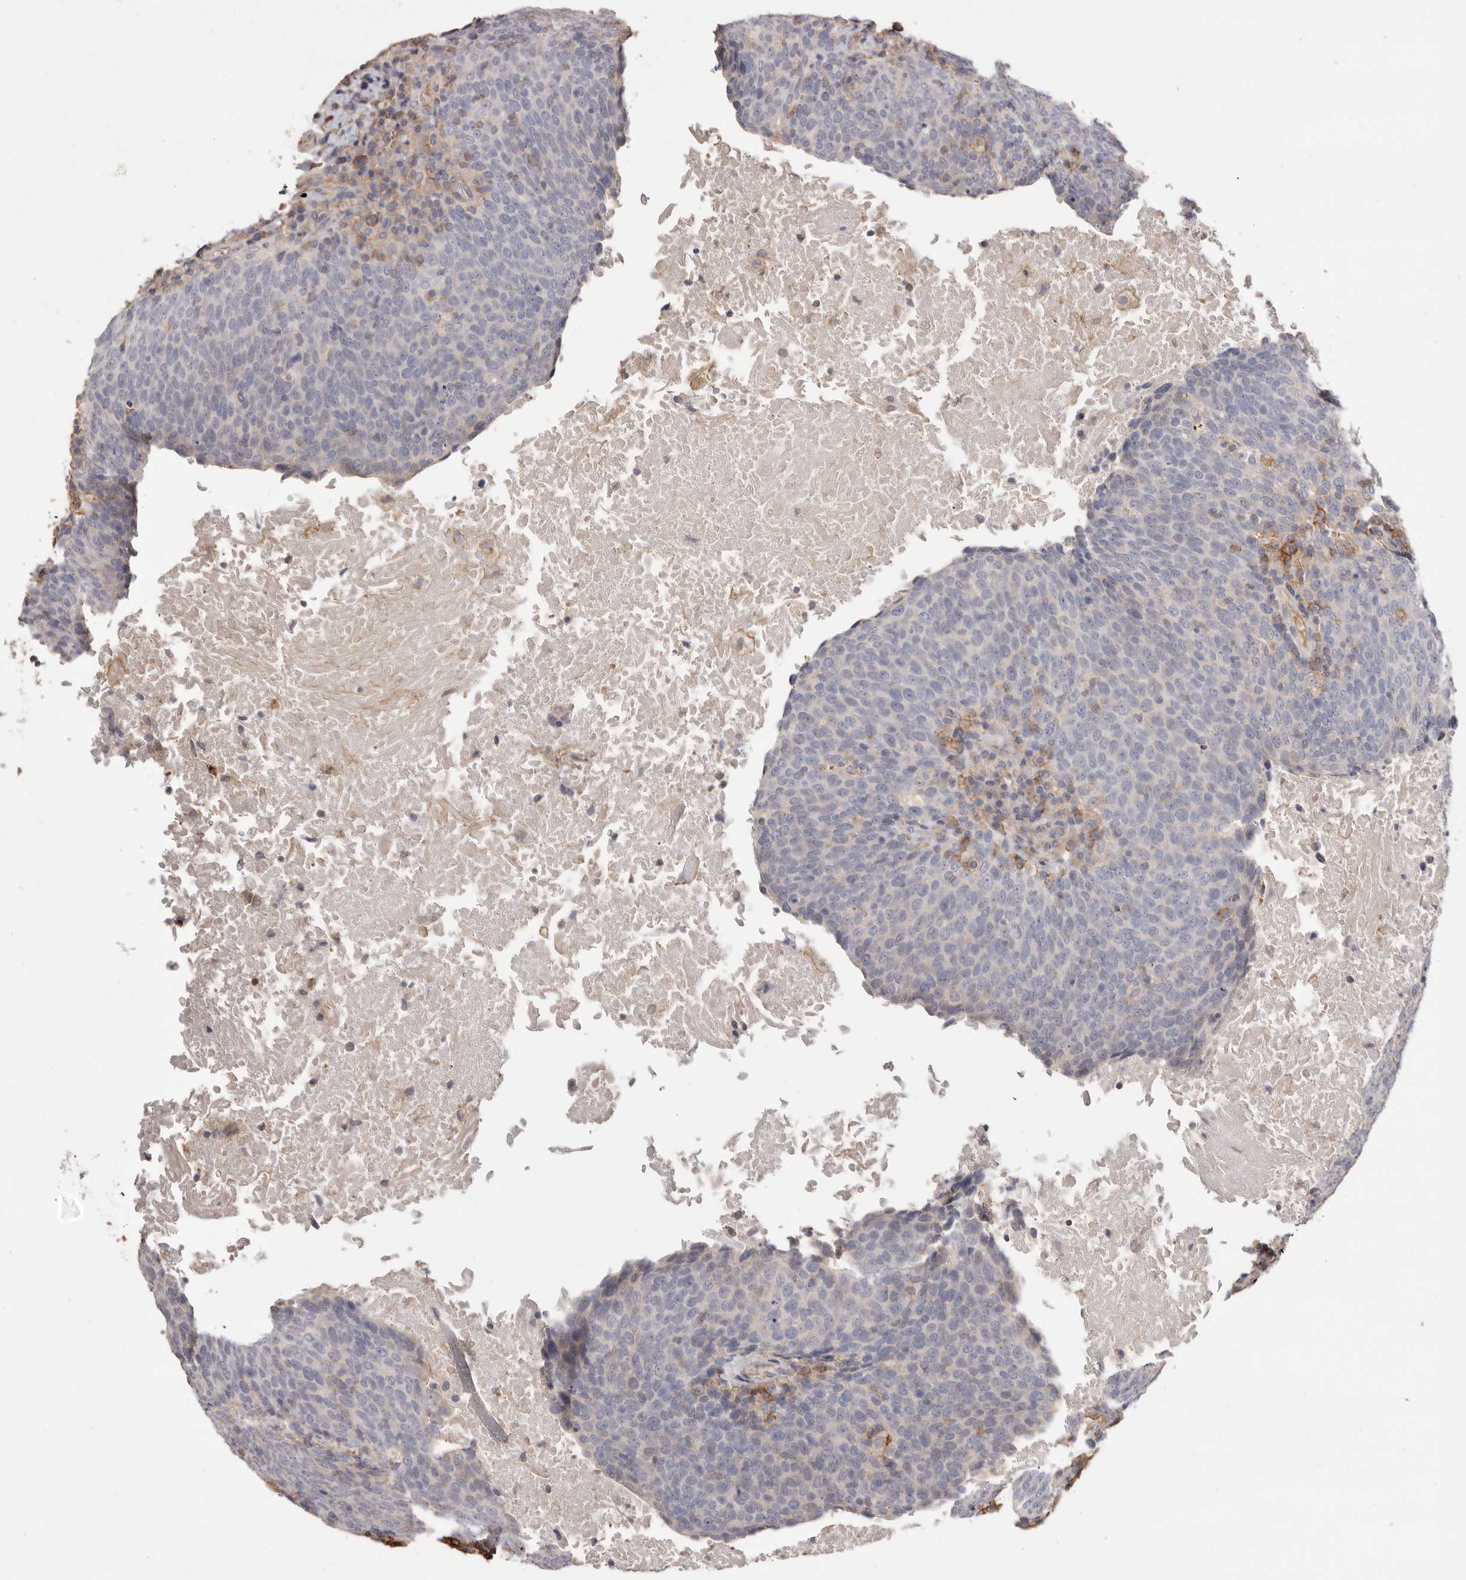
{"staining": {"intensity": "negative", "quantity": "none", "location": "none"}, "tissue": "head and neck cancer", "cell_type": "Tumor cells", "image_type": "cancer", "snomed": [{"axis": "morphology", "description": "Squamous cell carcinoma, NOS"}, {"axis": "morphology", "description": "Squamous cell carcinoma, metastatic, NOS"}, {"axis": "topography", "description": "Lymph node"}, {"axis": "topography", "description": "Head-Neck"}], "caption": "Metastatic squamous cell carcinoma (head and neck) was stained to show a protein in brown. There is no significant positivity in tumor cells.", "gene": "MMACHC", "patient": {"sex": "male", "age": 62}}